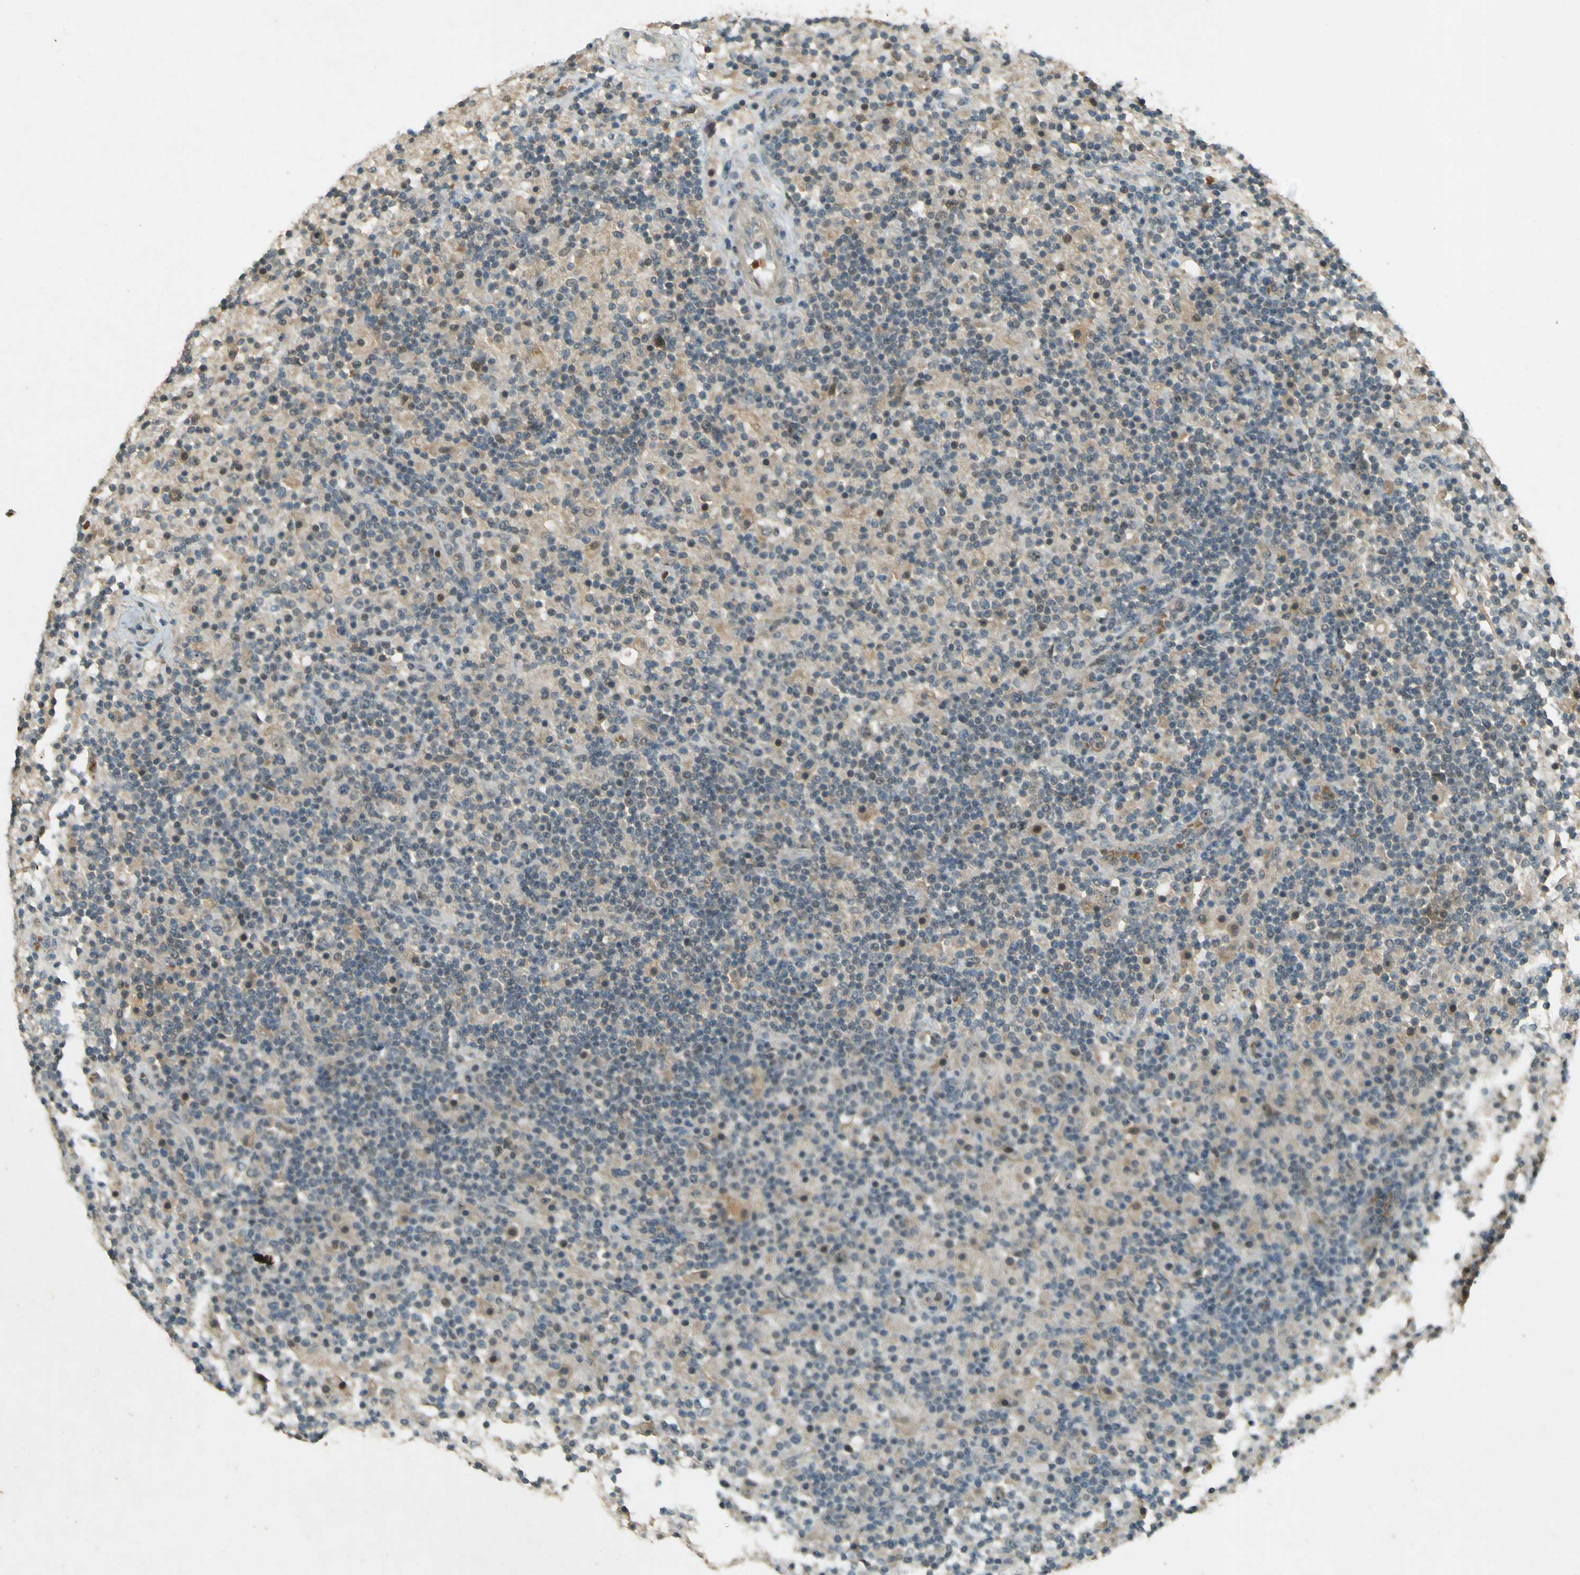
{"staining": {"intensity": "negative", "quantity": "none", "location": "none"}, "tissue": "lymphoma", "cell_type": "Tumor cells", "image_type": "cancer", "snomed": [{"axis": "morphology", "description": "Hodgkin's disease, NOS"}, {"axis": "topography", "description": "Lymph node"}], "caption": "Immunohistochemistry (IHC) image of human lymphoma stained for a protein (brown), which demonstrates no staining in tumor cells.", "gene": "MPDZ", "patient": {"sex": "male", "age": 70}}